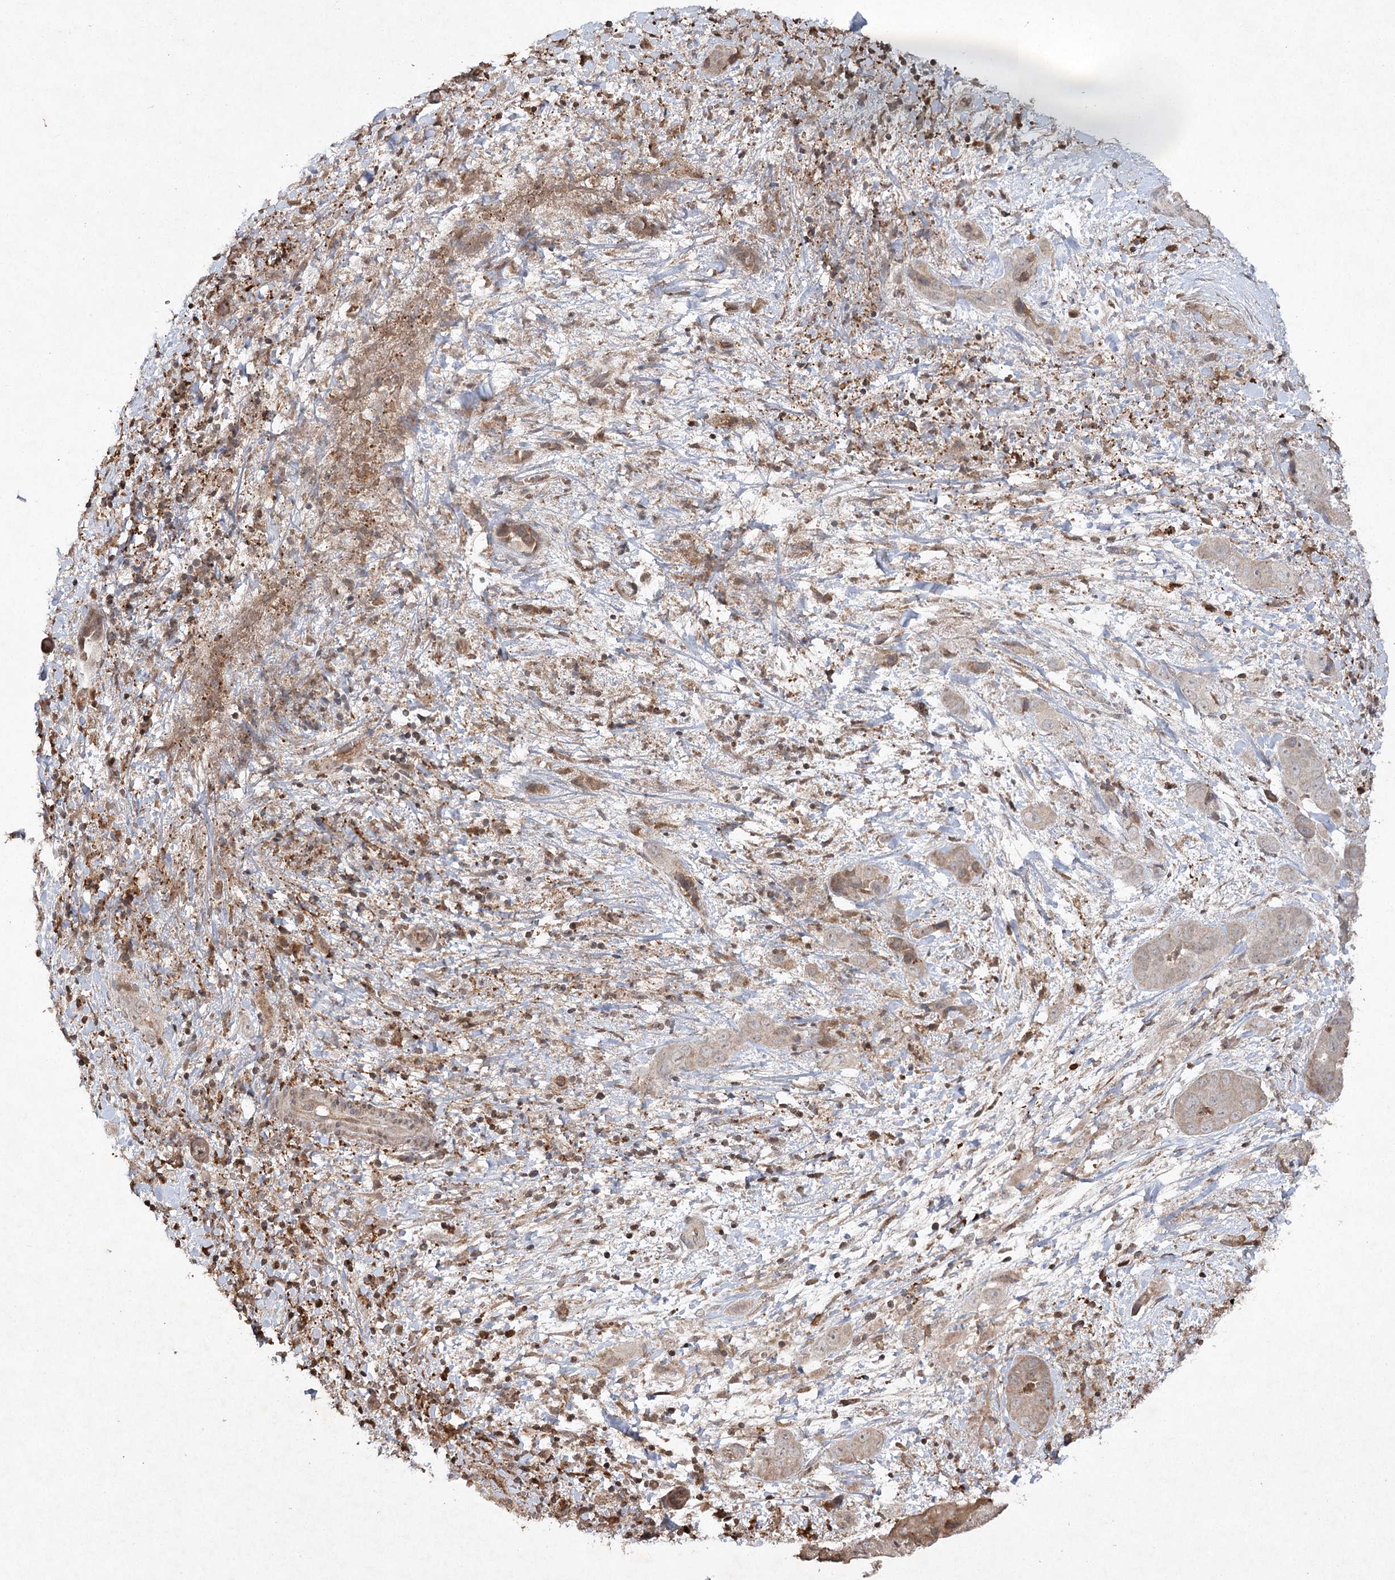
{"staining": {"intensity": "weak", "quantity": "<25%", "location": "cytoplasmic/membranous"}, "tissue": "liver cancer", "cell_type": "Tumor cells", "image_type": "cancer", "snomed": [{"axis": "morphology", "description": "Cholangiocarcinoma"}, {"axis": "topography", "description": "Liver"}], "caption": "An image of human liver cholangiocarcinoma is negative for staining in tumor cells.", "gene": "CYP2B6", "patient": {"sex": "female", "age": 52}}